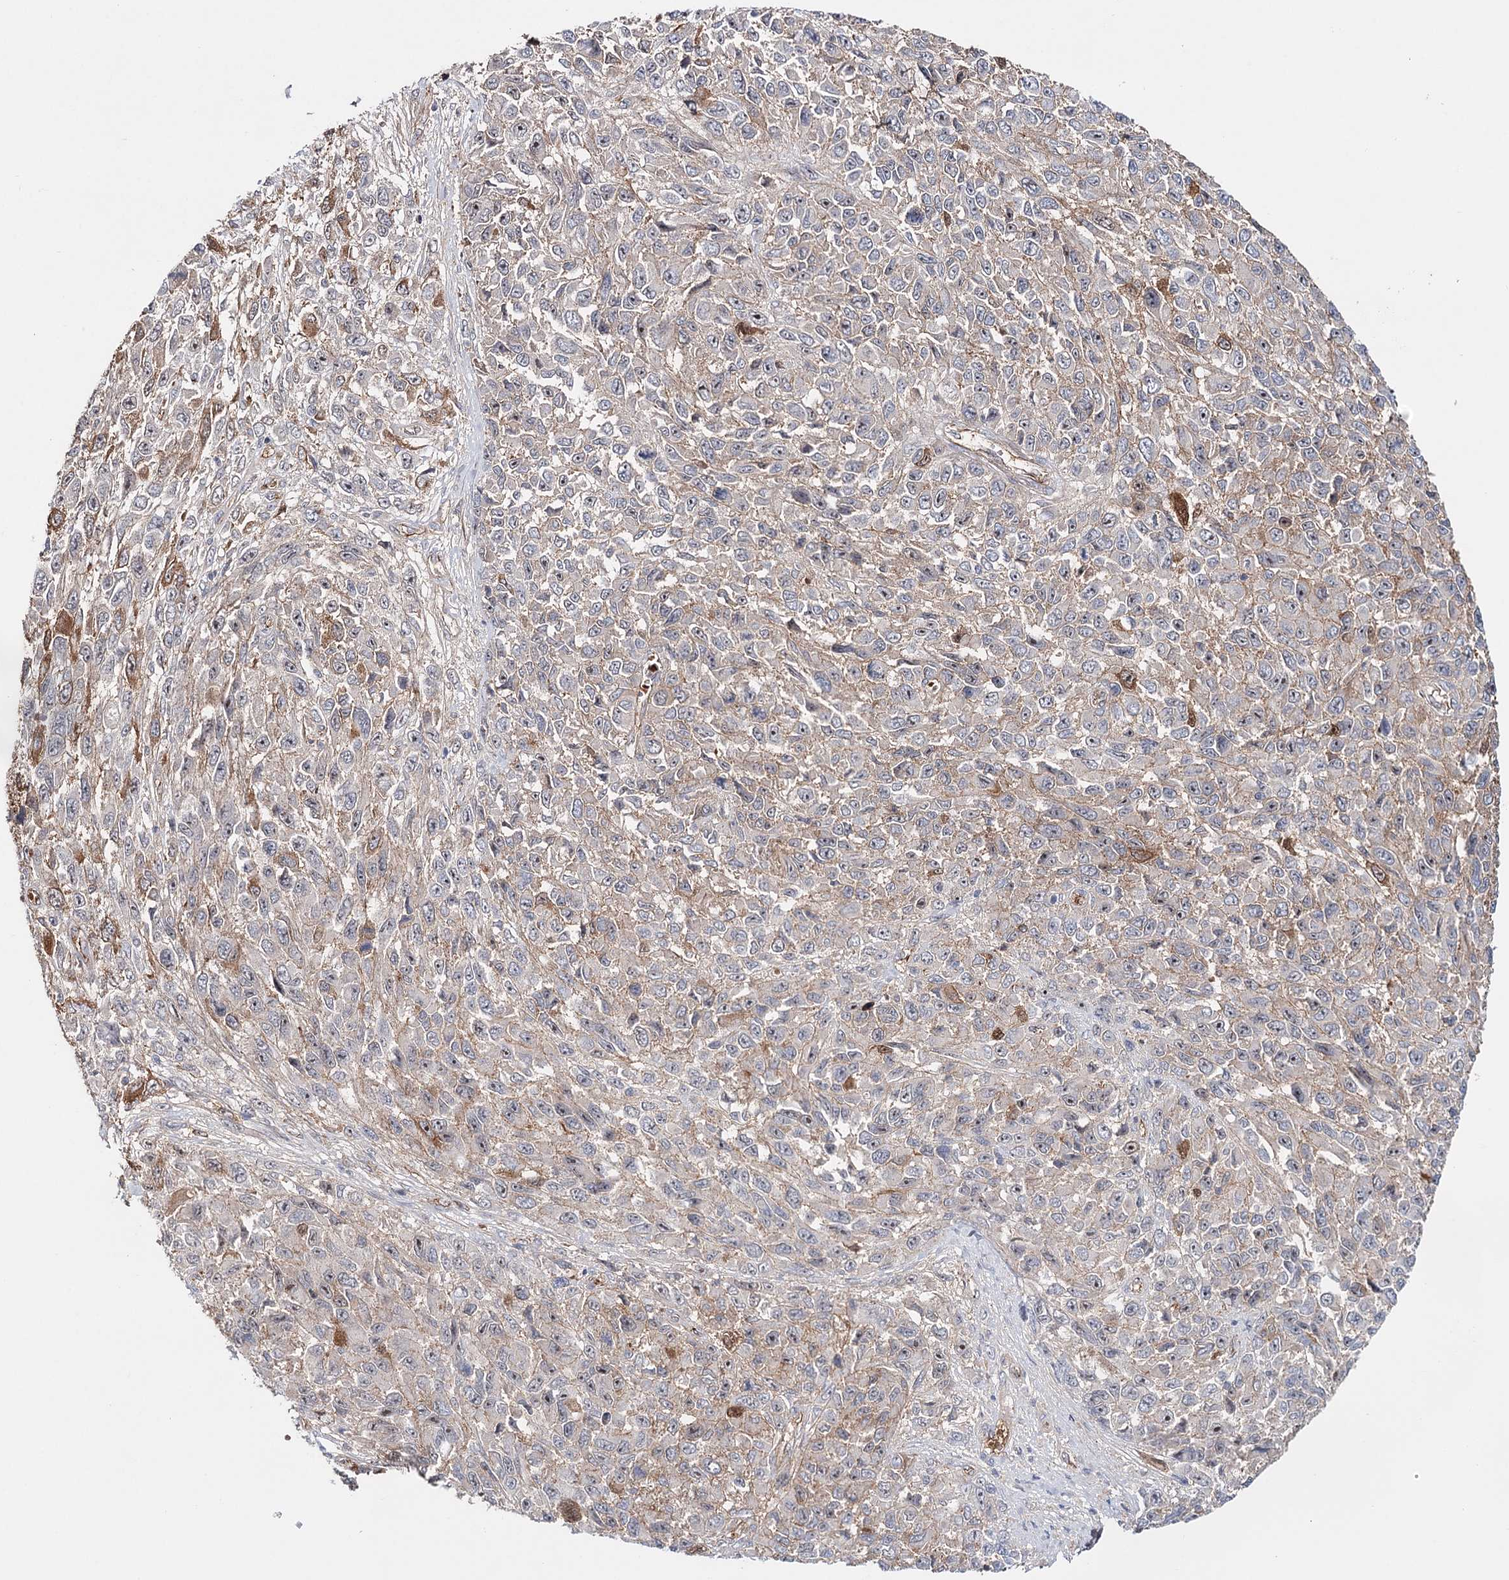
{"staining": {"intensity": "weak", "quantity": "<25%", "location": "nuclear"}, "tissue": "melanoma", "cell_type": "Tumor cells", "image_type": "cancer", "snomed": [{"axis": "morphology", "description": "Normal tissue, NOS"}, {"axis": "morphology", "description": "Malignant melanoma, NOS"}, {"axis": "topography", "description": "Skin"}], "caption": "Immunohistochemistry (IHC) of melanoma reveals no positivity in tumor cells.", "gene": "PKP4", "patient": {"sex": "female", "age": 96}}